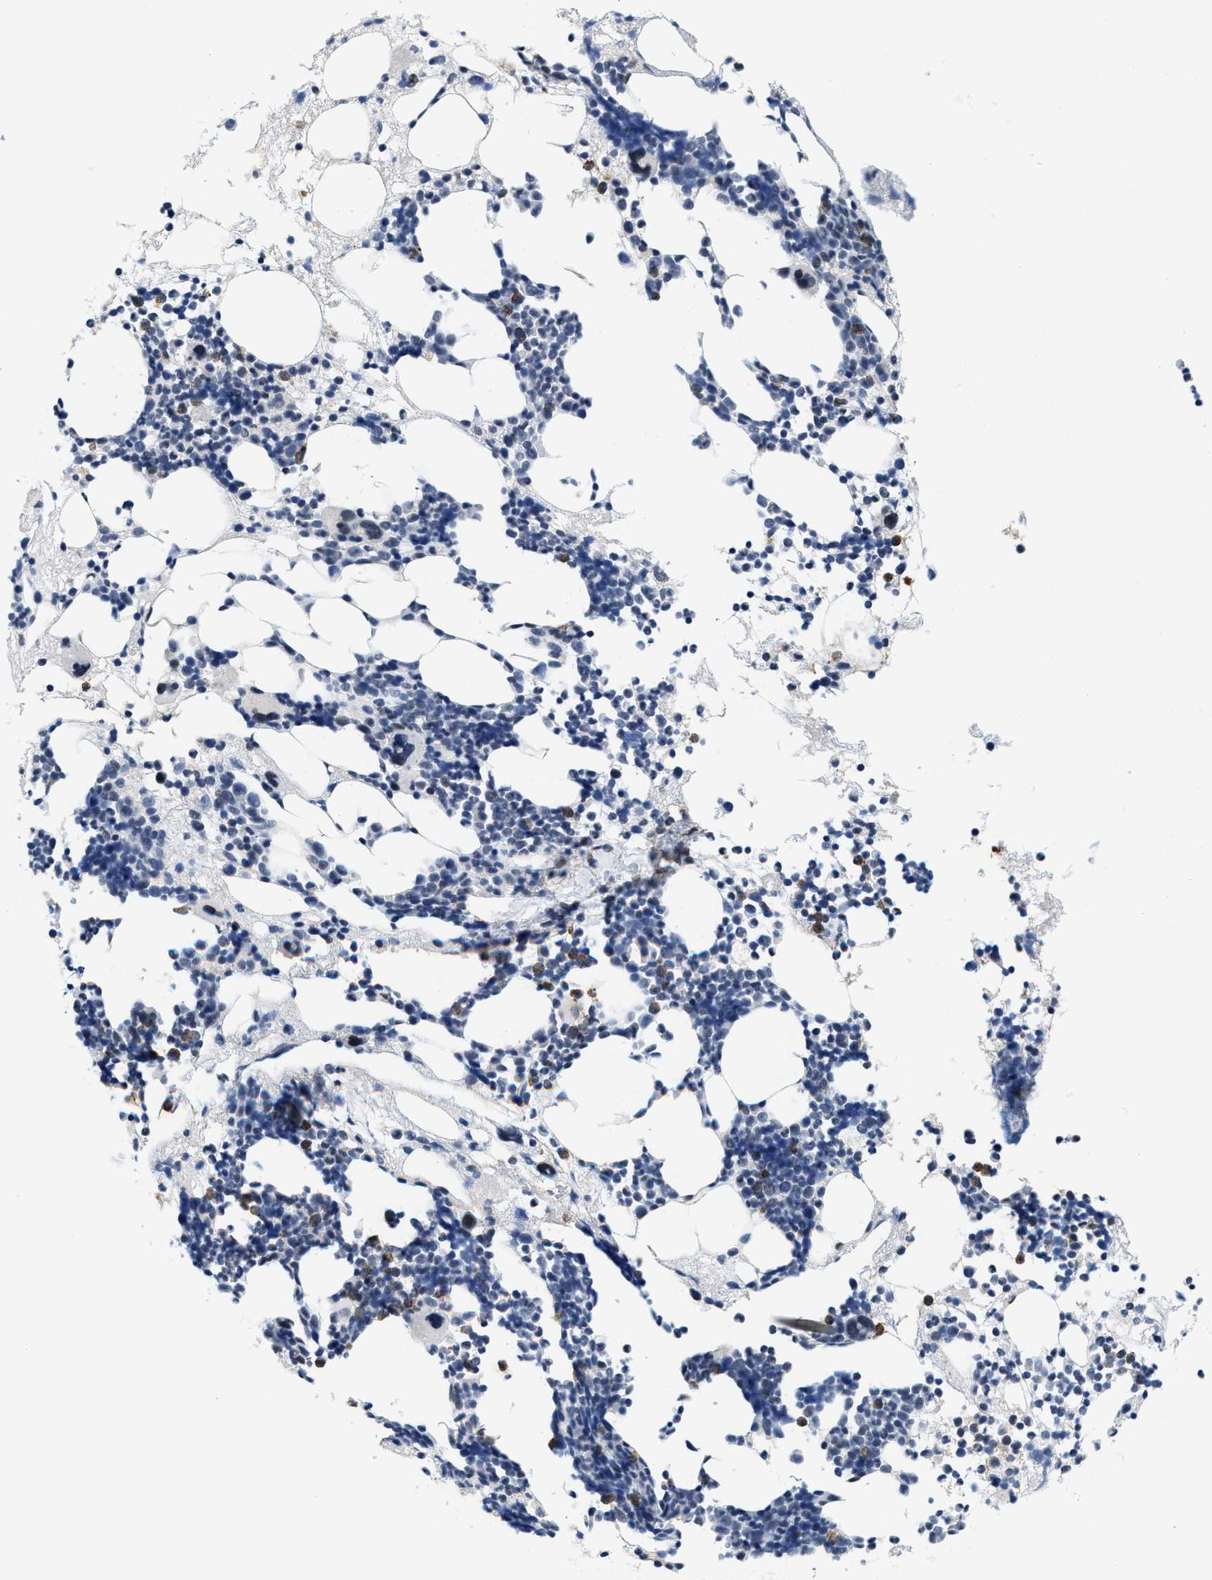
{"staining": {"intensity": "negative", "quantity": "none", "location": "none"}, "tissue": "bone marrow", "cell_type": "Hematopoietic cells", "image_type": "normal", "snomed": [{"axis": "morphology", "description": "Normal tissue, NOS"}, {"axis": "morphology", "description": "Inflammation, NOS"}, {"axis": "topography", "description": "Bone marrow"}], "caption": "Immunohistochemical staining of normal human bone marrow exhibits no significant expression in hematopoietic cells.", "gene": "SETD1B", "patient": {"sex": "female", "age": 81}}